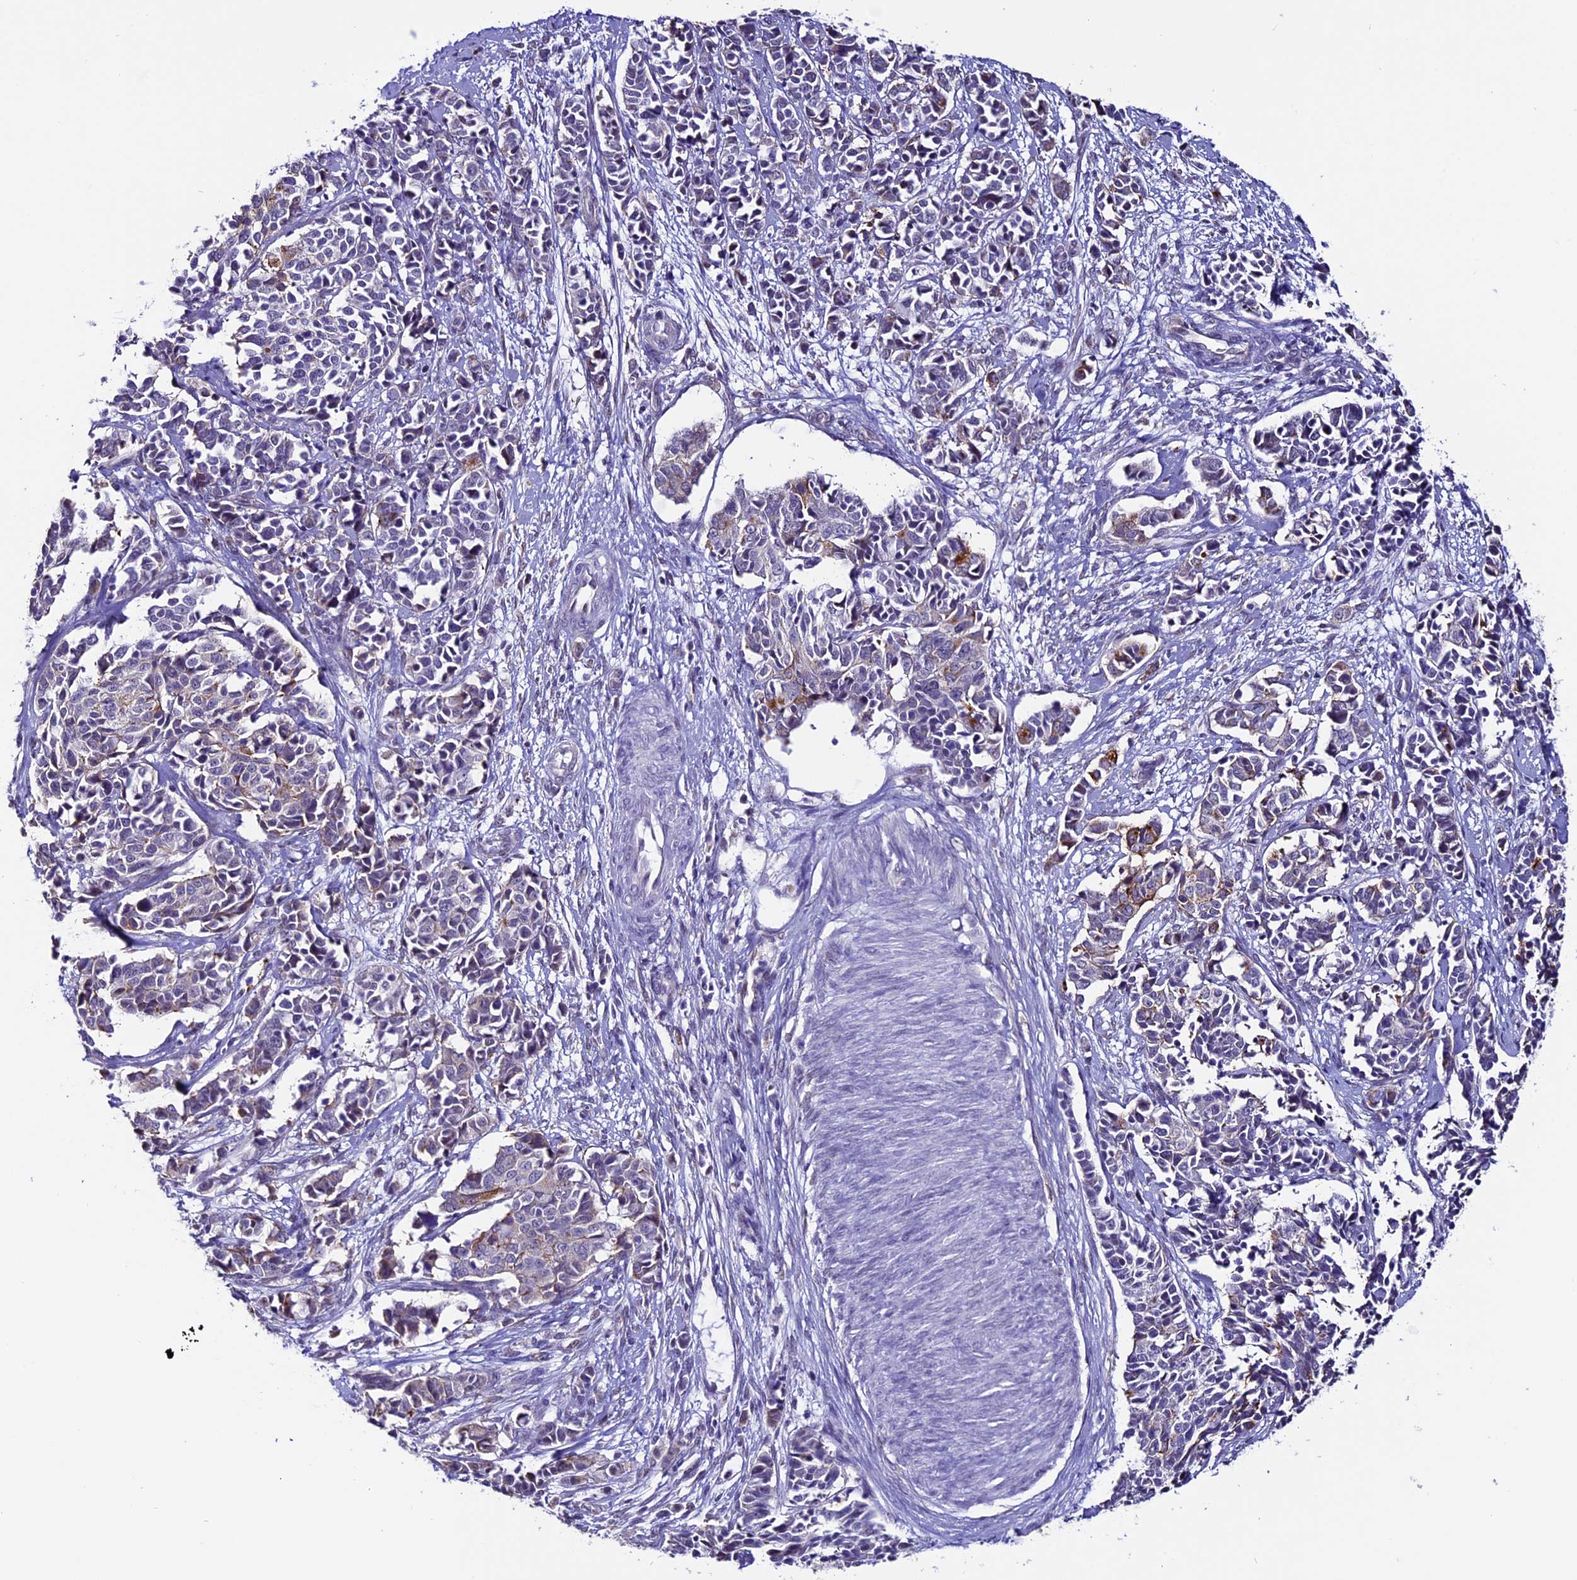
{"staining": {"intensity": "weak", "quantity": "<25%", "location": "cytoplasmic/membranous,nuclear"}, "tissue": "cervical cancer", "cell_type": "Tumor cells", "image_type": "cancer", "snomed": [{"axis": "morphology", "description": "Normal tissue, NOS"}, {"axis": "morphology", "description": "Squamous cell carcinoma, NOS"}, {"axis": "topography", "description": "Cervix"}], "caption": "This is an immunohistochemistry (IHC) histopathology image of cervical cancer (squamous cell carcinoma). There is no expression in tumor cells.", "gene": "TMEM171", "patient": {"sex": "female", "age": 35}}